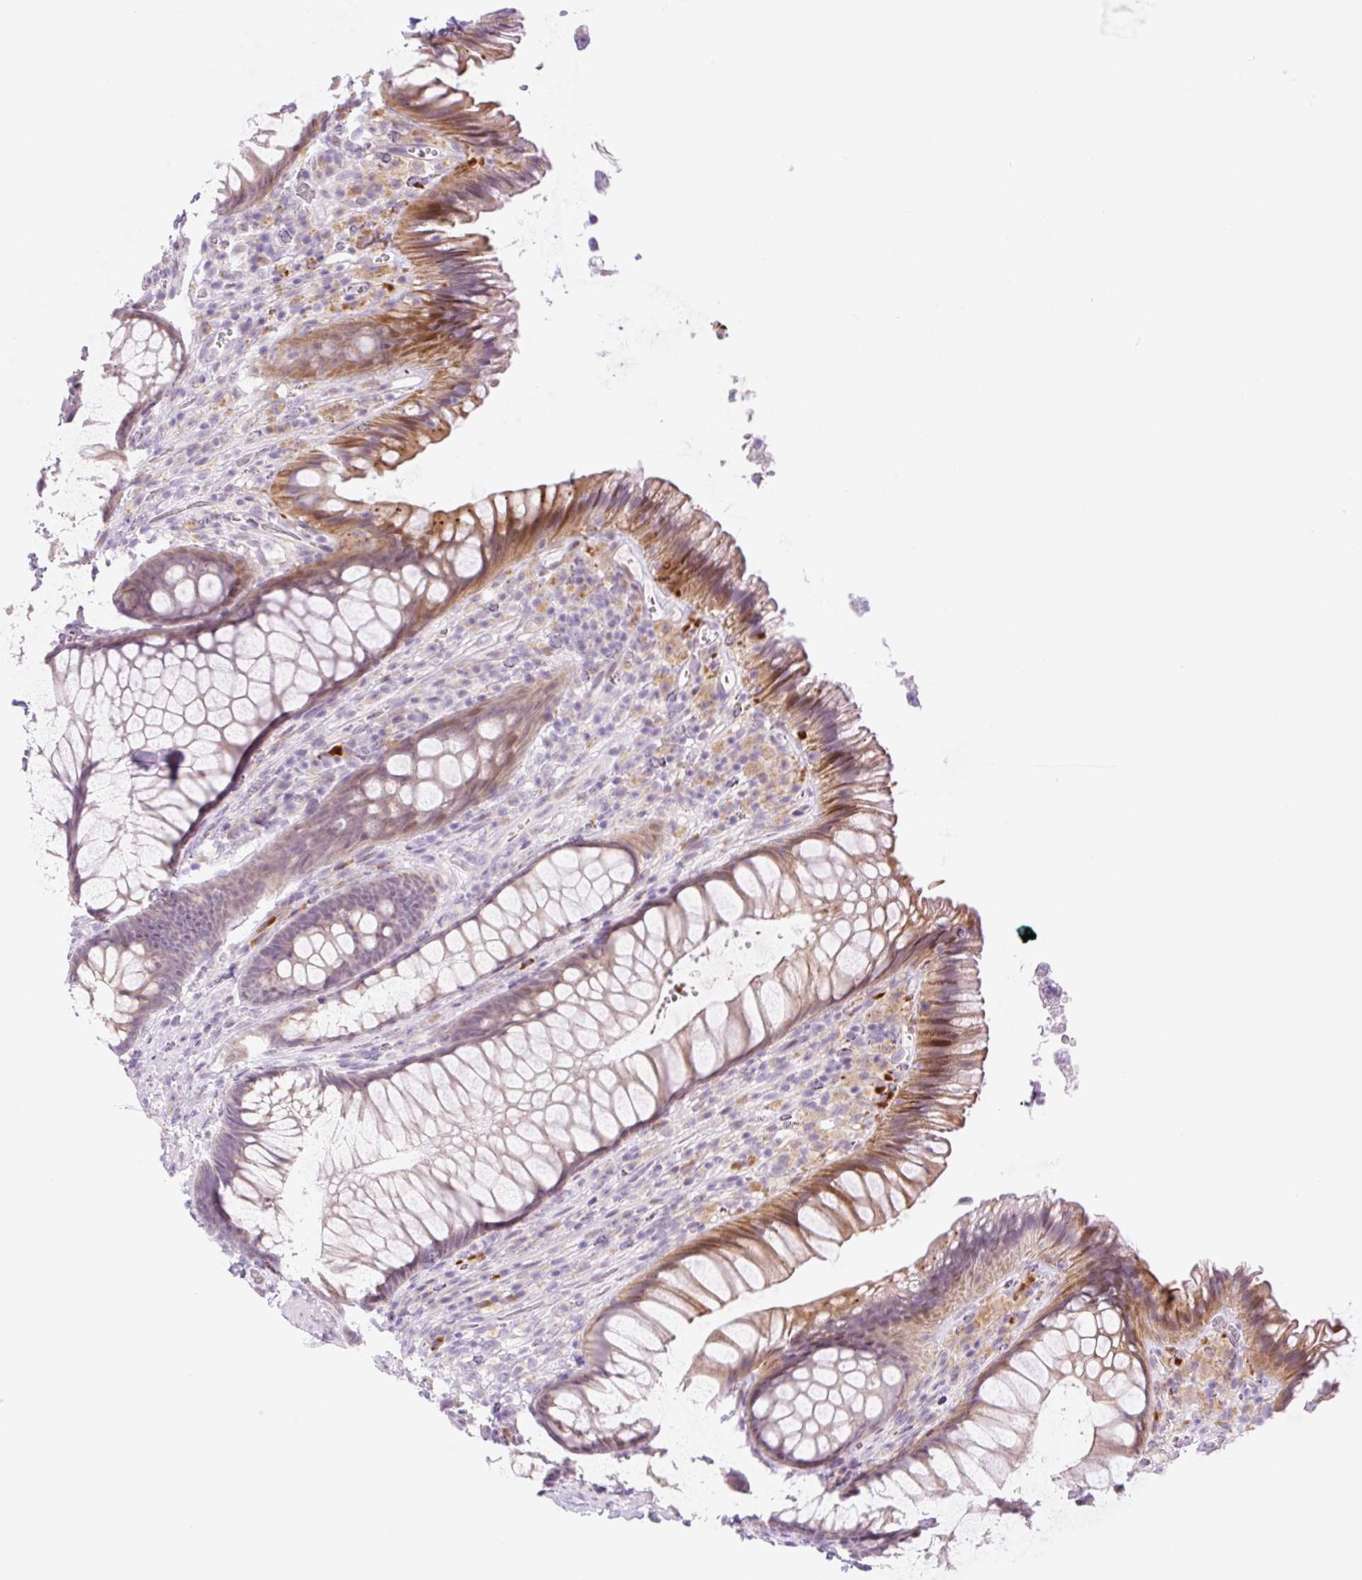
{"staining": {"intensity": "moderate", "quantity": "25%-75%", "location": "cytoplasmic/membranous"}, "tissue": "rectum", "cell_type": "Glandular cells", "image_type": "normal", "snomed": [{"axis": "morphology", "description": "Normal tissue, NOS"}, {"axis": "topography", "description": "Rectum"}], "caption": "About 25%-75% of glandular cells in benign rectum exhibit moderate cytoplasmic/membranous protein expression as visualized by brown immunohistochemical staining.", "gene": "SPRYD4", "patient": {"sex": "male", "age": 53}}